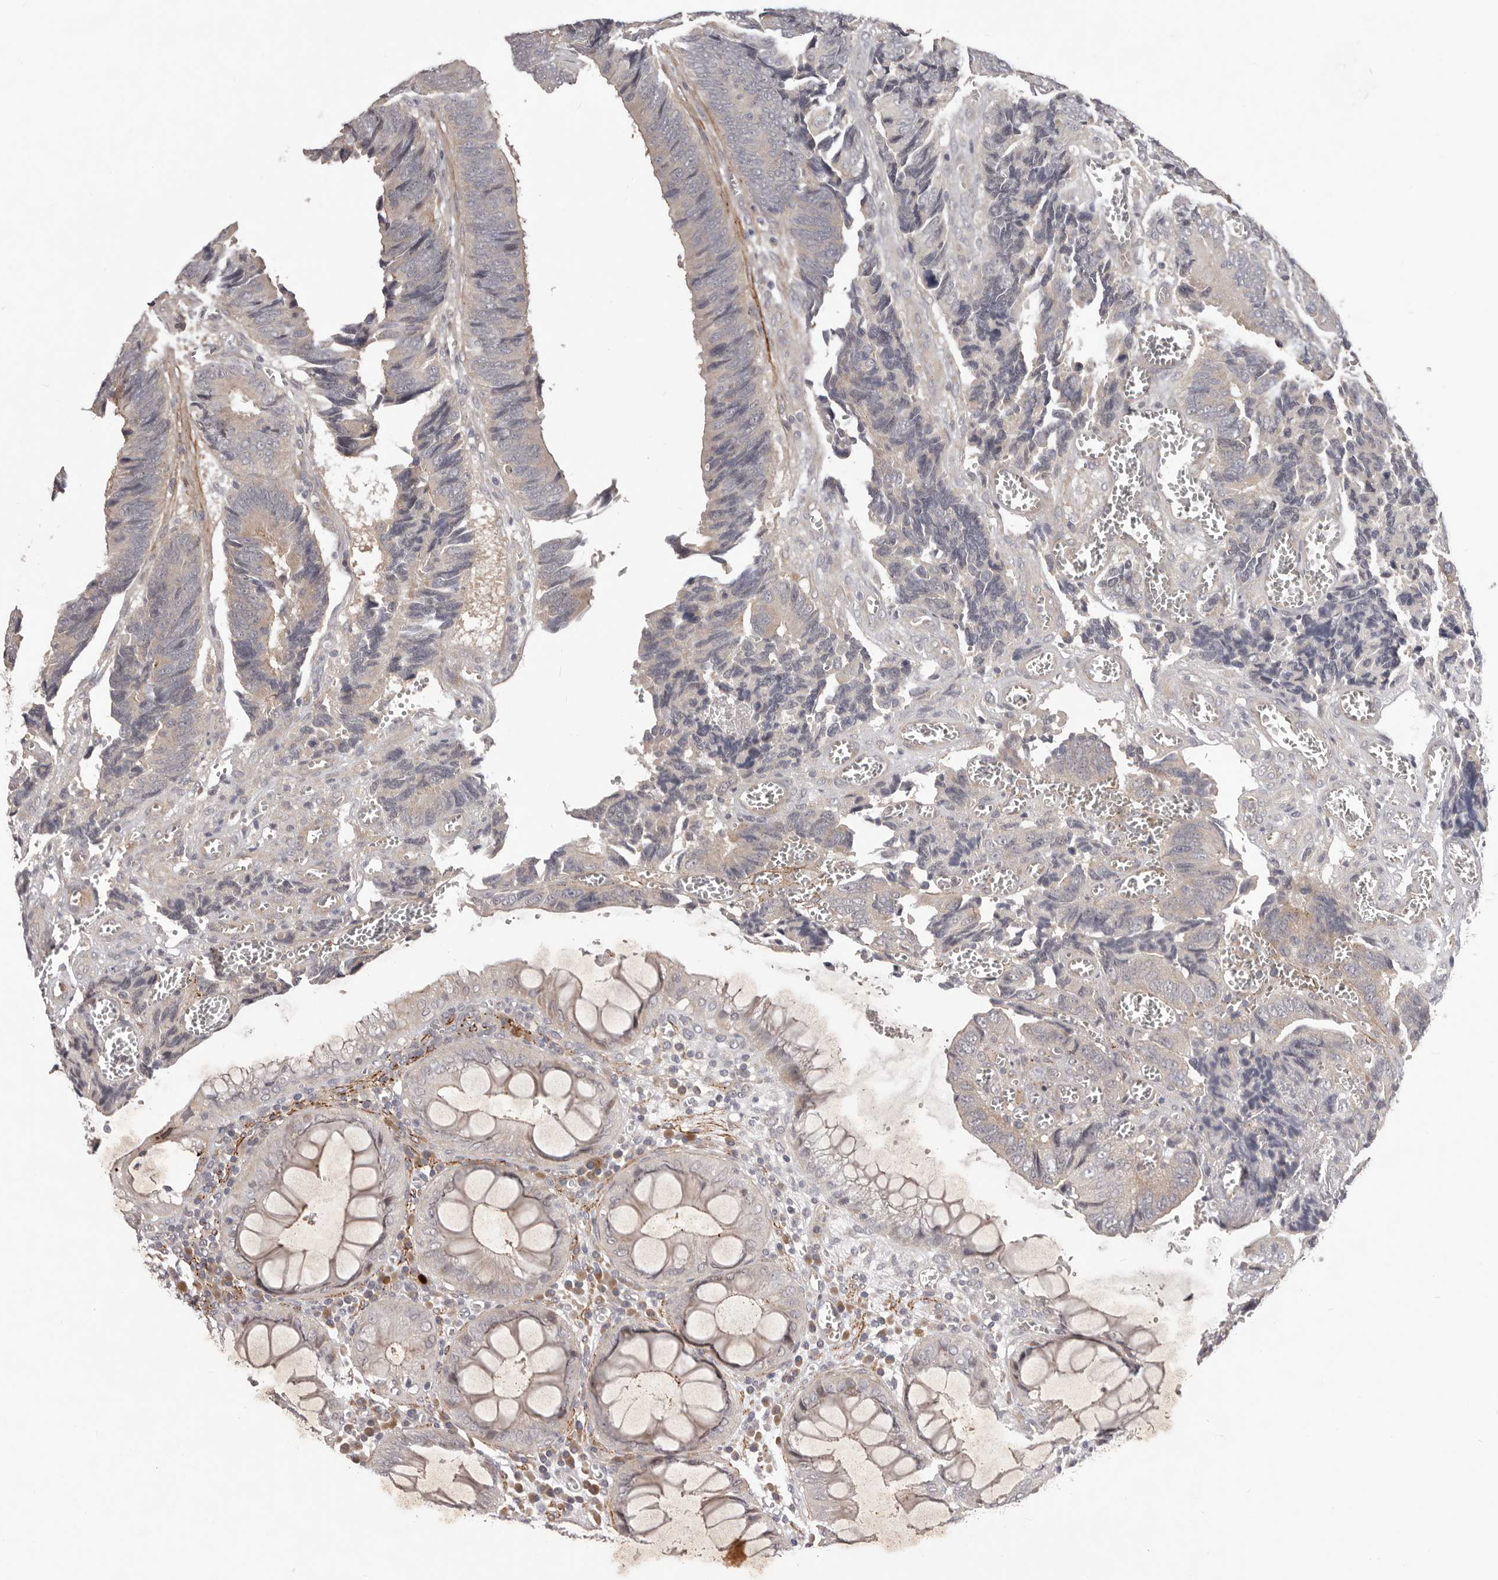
{"staining": {"intensity": "negative", "quantity": "none", "location": "none"}, "tissue": "colorectal cancer", "cell_type": "Tumor cells", "image_type": "cancer", "snomed": [{"axis": "morphology", "description": "Adenocarcinoma, NOS"}, {"axis": "topography", "description": "Colon"}], "caption": "A photomicrograph of human colorectal cancer is negative for staining in tumor cells. (DAB IHC with hematoxylin counter stain).", "gene": "HBS1L", "patient": {"sex": "male", "age": 72}}